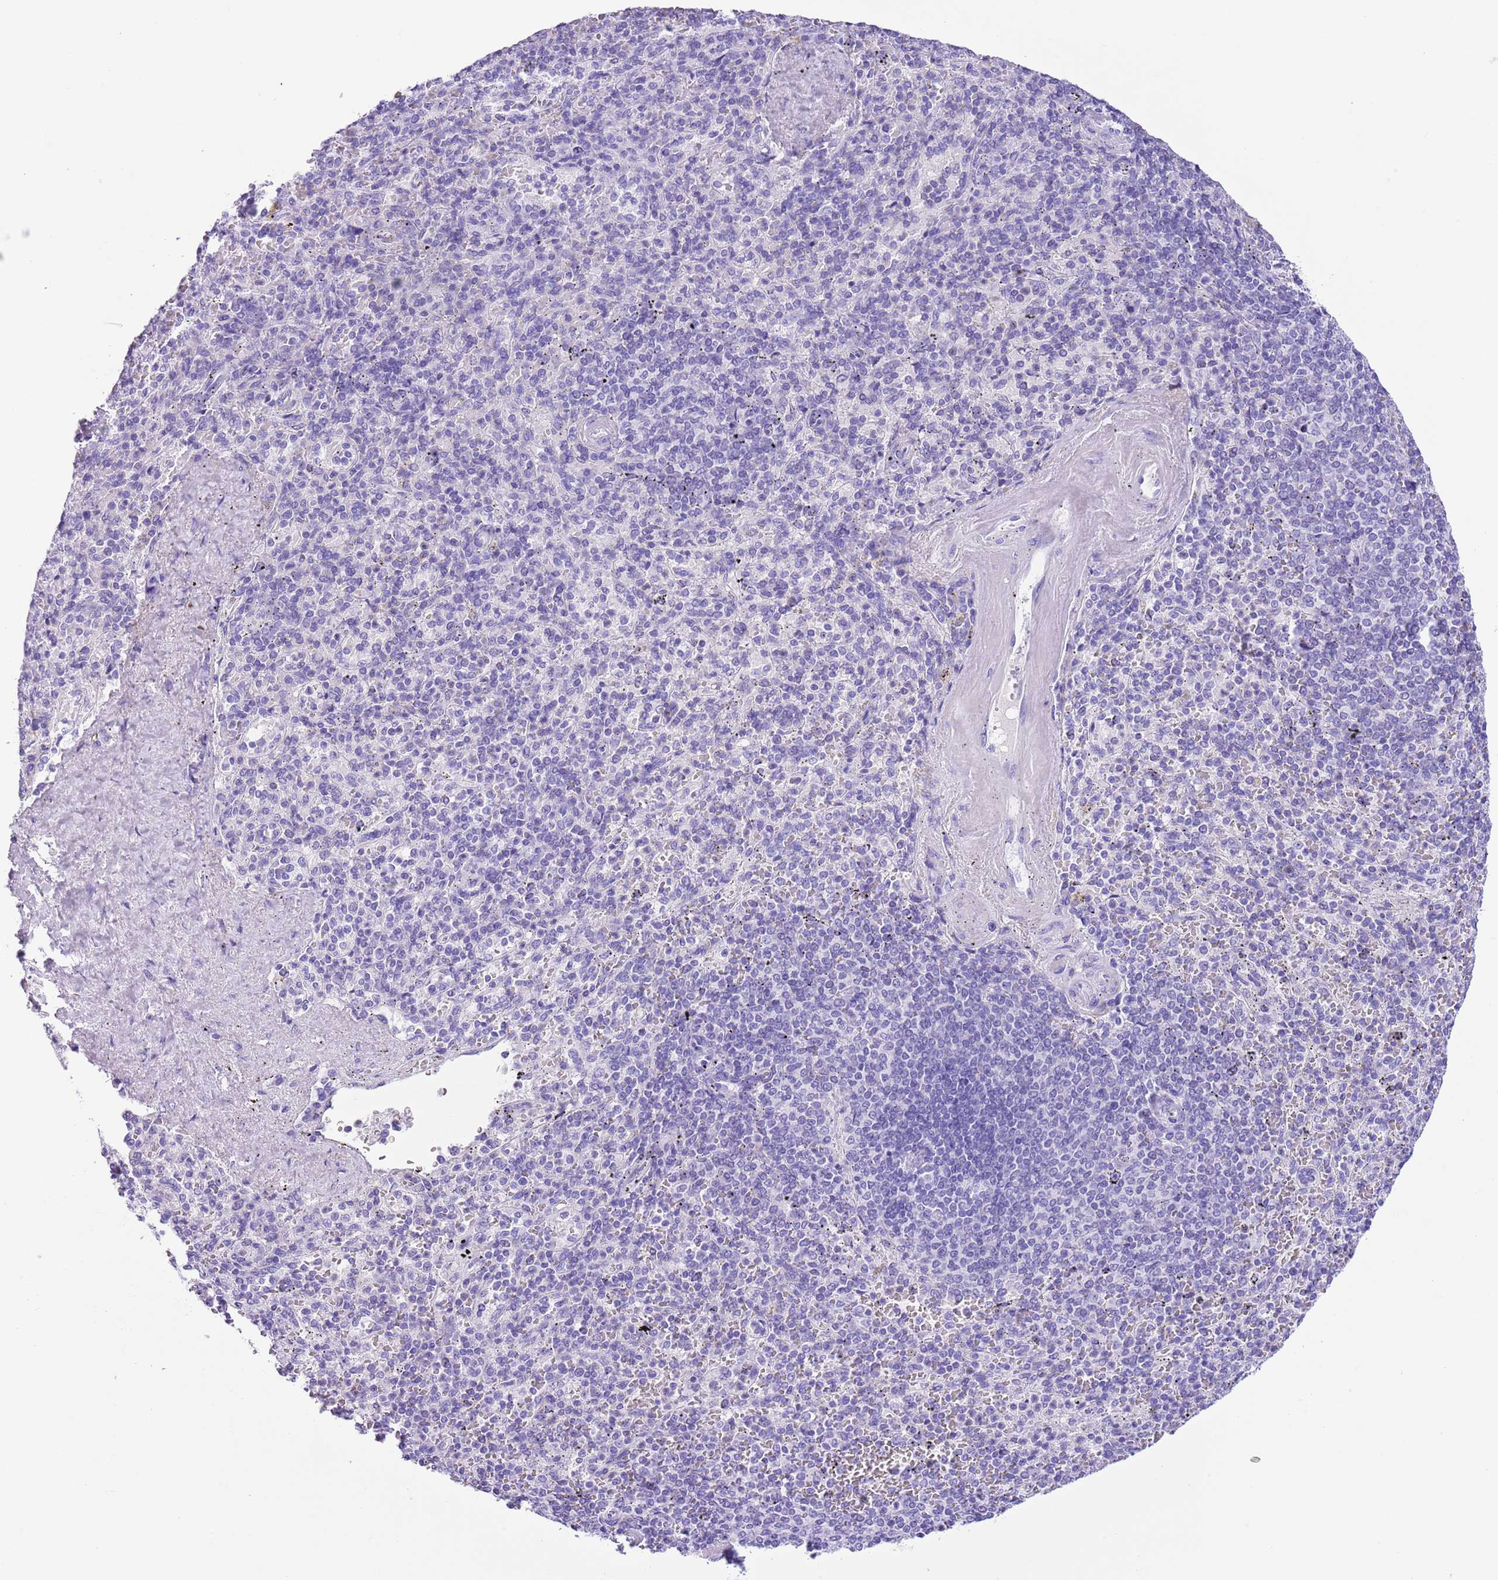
{"staining": {"intensity": "negative", "quantity": "none", "location": "none"}, "tissue": "spleen", "cell_type": "Cells in red pulp", "image_type": "normal", "snomed": [{"axis": "morphology", "description": "Normal tissue, NOS"}, {"axis": "topography", "description": "Spleen"}], "caption": "IHC image of unremarkable spleen: spleen stained with DAB exhibits no significant protein staining in cells in red pulp.", "gene": "TBC1D10B", "patient": {"sex": "male", "age": 82}}